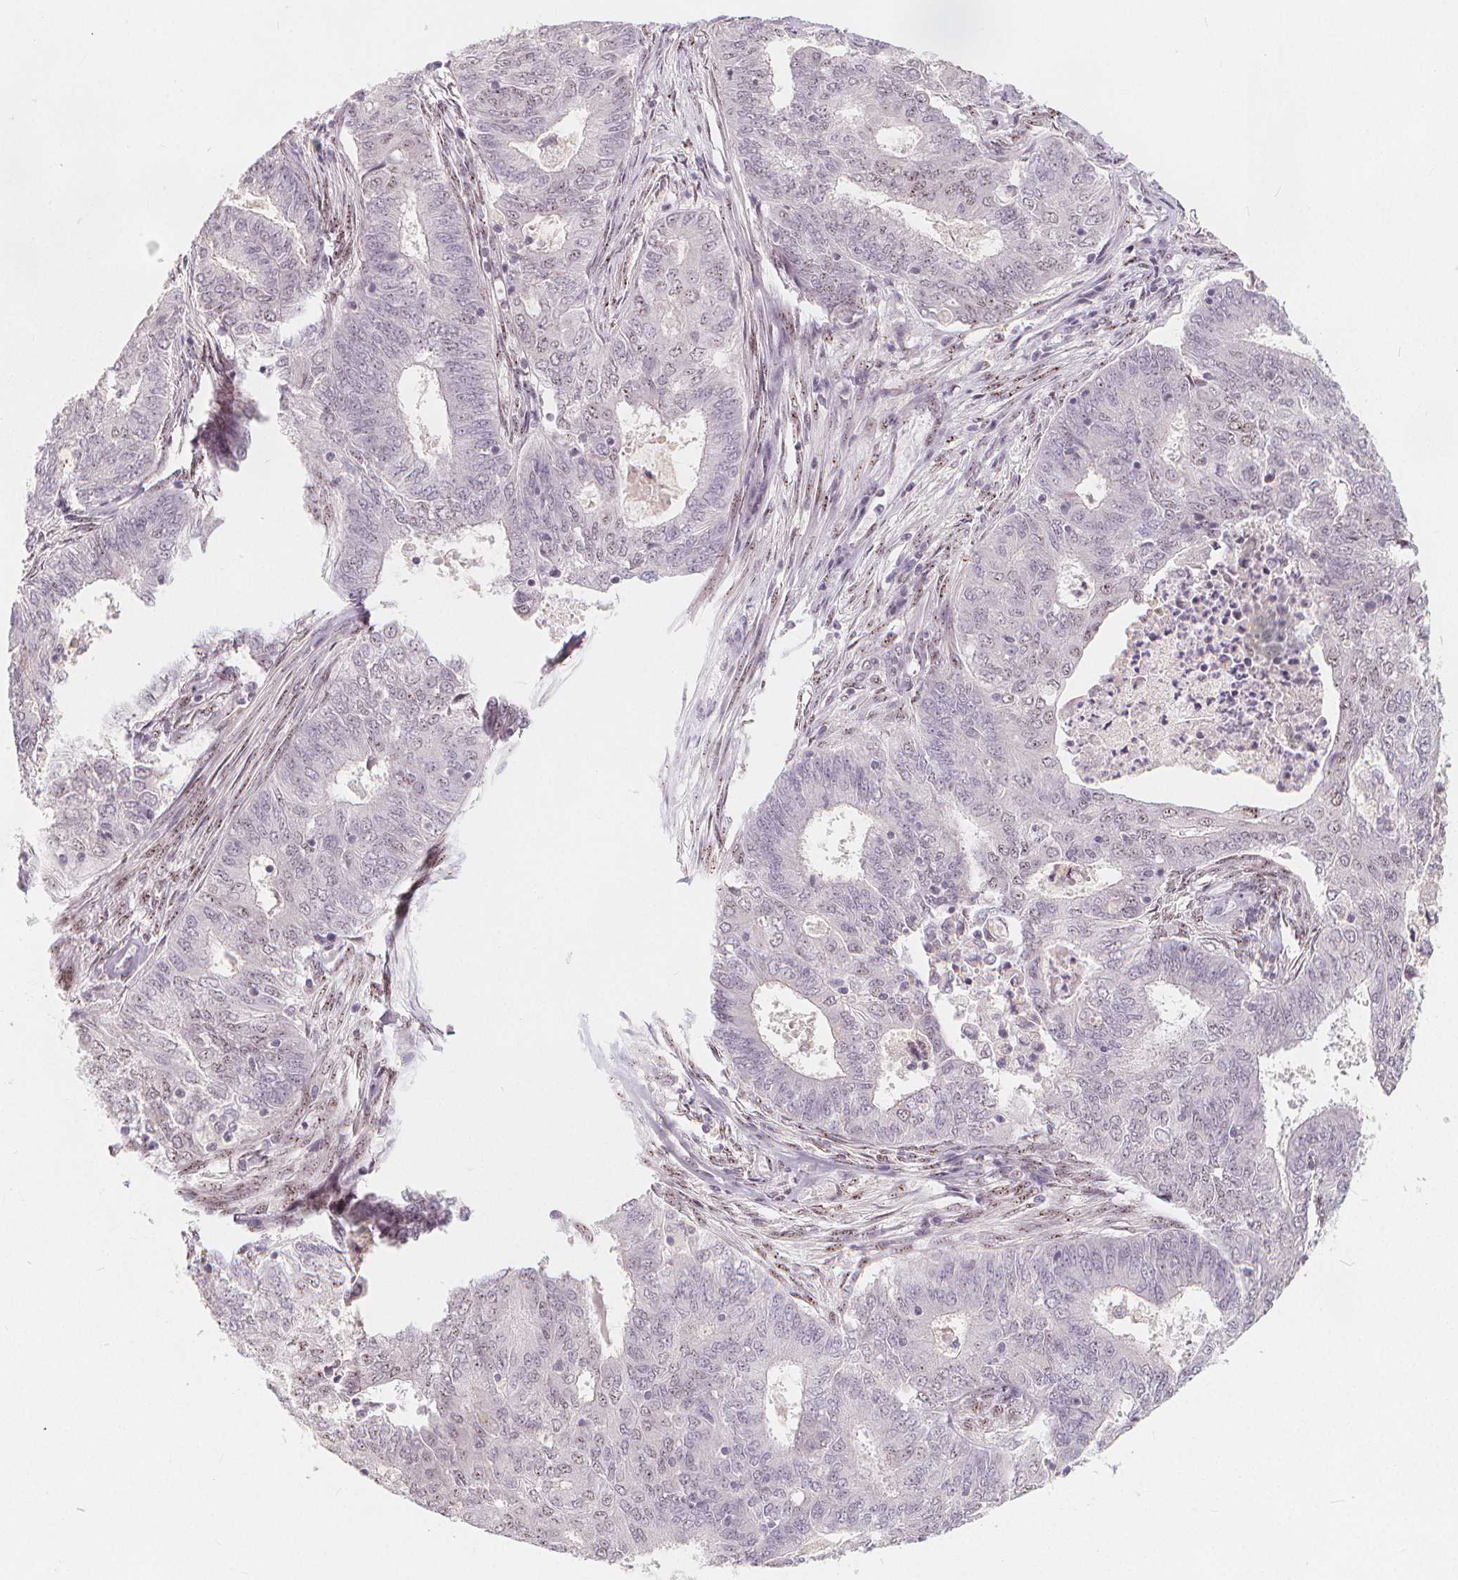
{"staining": {"intensity": "negative", "quantity": "none", "location": "none"}, "tissue": "endometrial cancer", "cell_type": "Tumor cells", "image_type": "cancer", "snomed": [{"axis": "morphology", "description": "Adenocarcinoma, NOS"}, {"axis": "topography", "description": "Endometrium"}], "caption": "A high-resolution photomicrograph shows immunohistochemistry staining of endometrial adenocarcinoma, which shows no significant staining in tumor cells. (Brightfield microscopy of DAB IHC at high magnification).", "gene": "DRC3", "patient": {"sex": "female", "age": 62}}